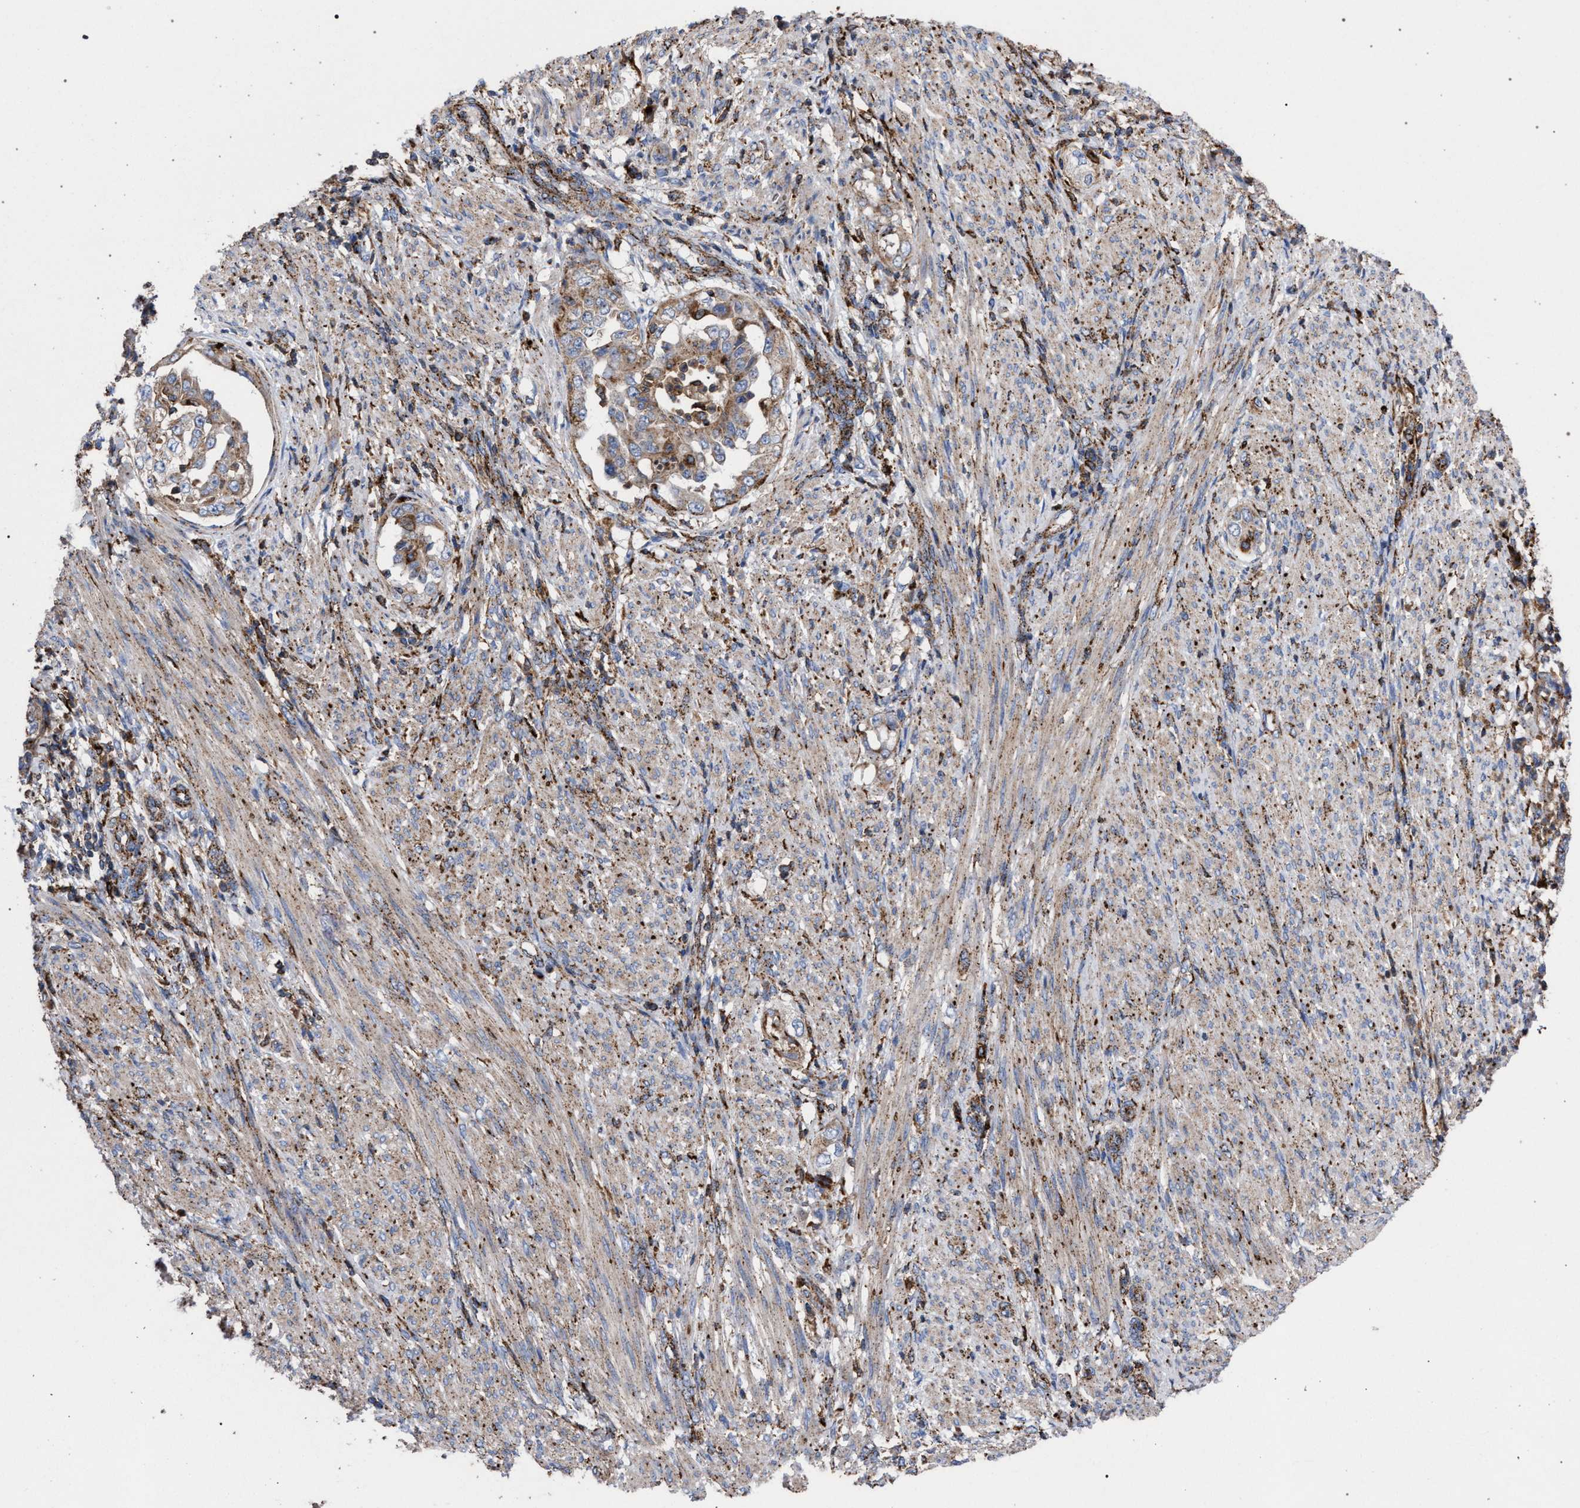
{"staining": {"intensity": "moderate", "quantity": ">75%", "location": "cytoplasmic/membranous"}, "tissue": "endometrial cancer", "cell_type": "Tumor cells", "image_type": "cancer", "snomed": [{"axis": "morphology", "description": "Adenocarcinoma, NOS"}, {"axis": "topography", "description": "Endometrium"}], "caption": "Moderate cytoplasmic/membranous expression for a protein is appreciated in approximately >75% of tumor cells of endometrial cancer (adenocarcinoma) using immunohistochemistry (IHC).", "gene": "PPT1", "patient": {"sex": "female", "age": 85}}